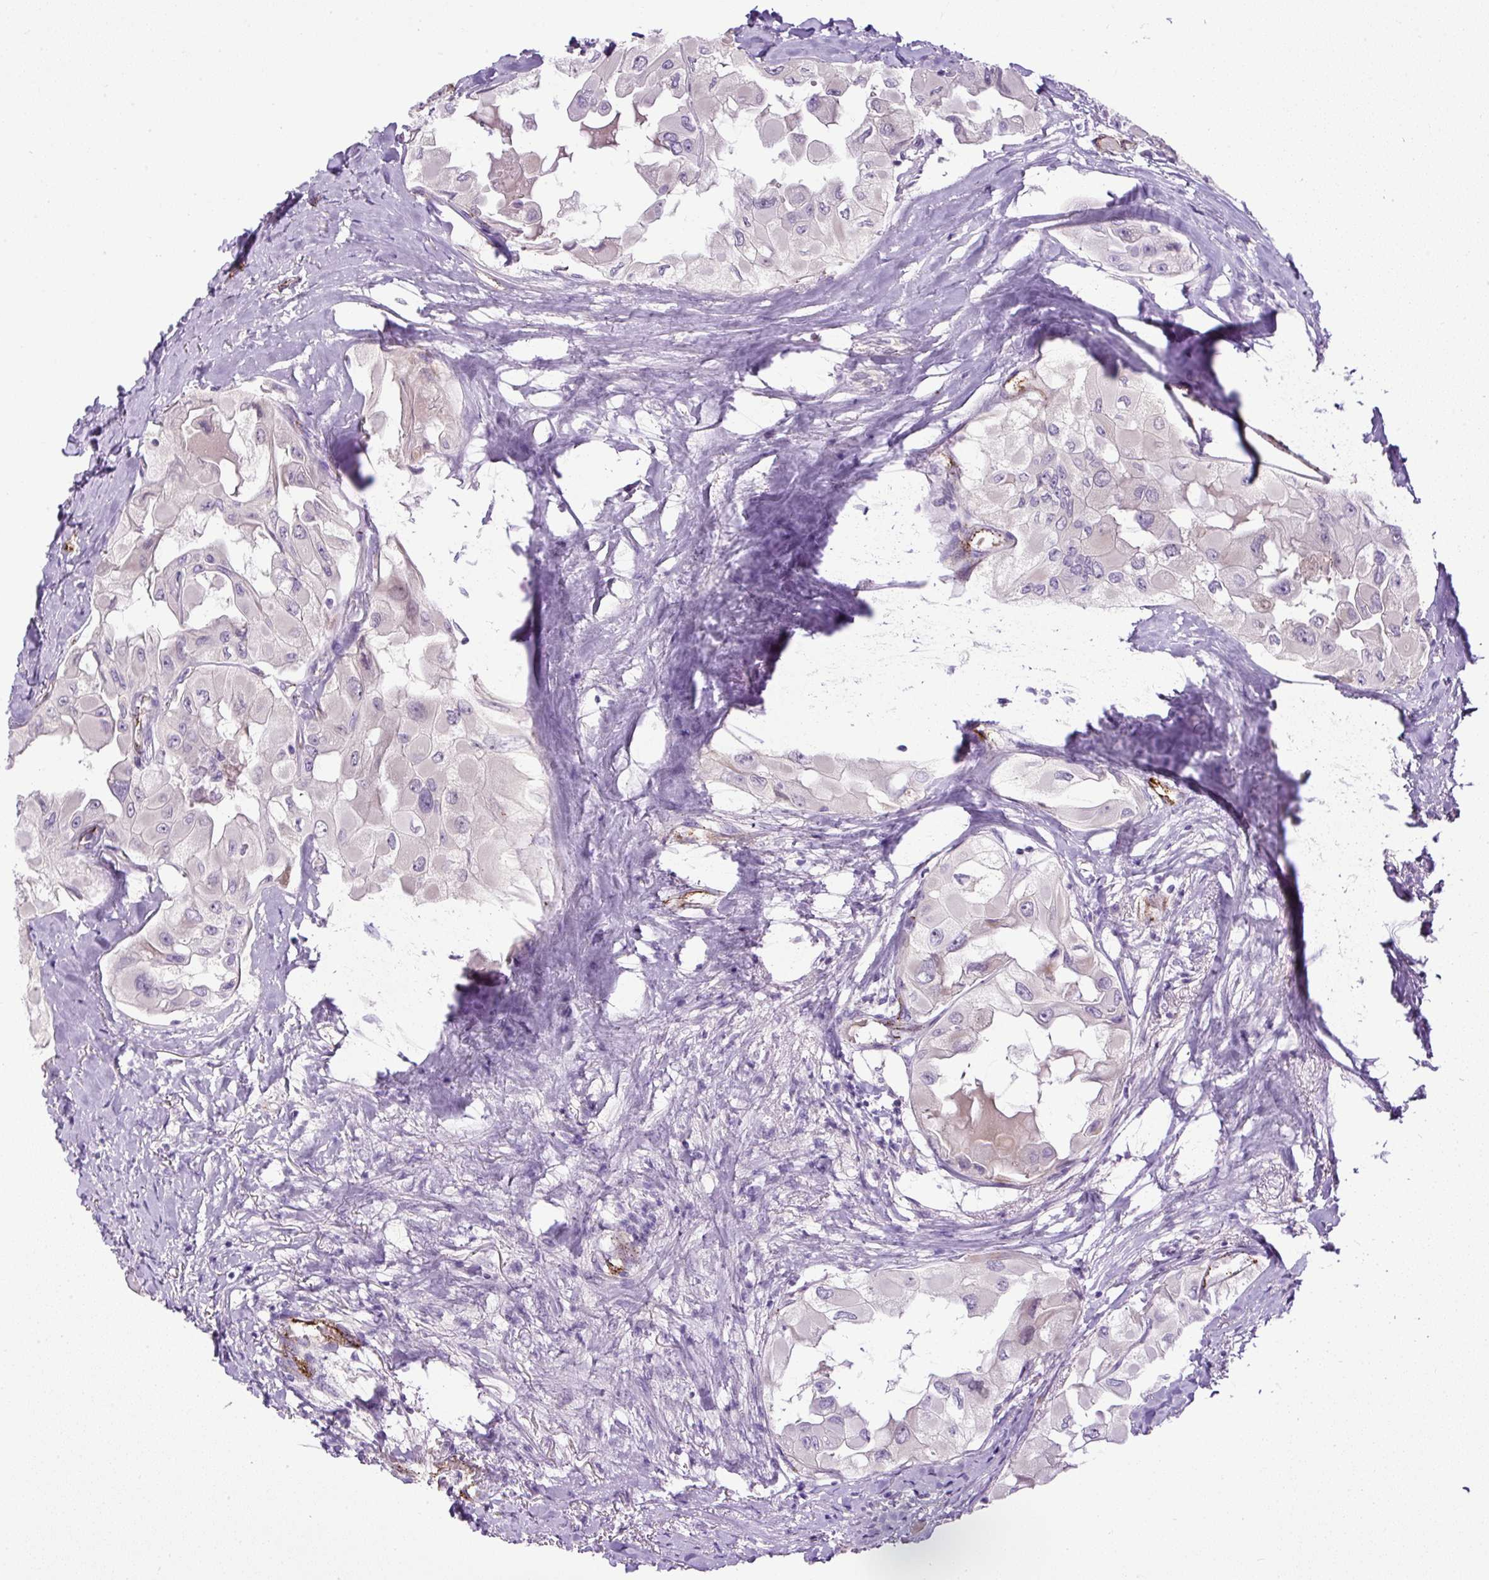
{"staining": {"intensity": "negative", "quantity": "none", "location": "none"}, "tissue": "thyroid cancer", "cell_type": "Tumor cells", "image_type": "cancer", "snomed": [{"axis": "morphology", "description": "Normal tissue, NOS"}, {"axis": "morphology", "description": "Papillary adenocarcinoma, NOS"}, {"axis": "topography", "description": "Thyroid gland"}], "caption": "DAB (3,3'-diaminobenzidine) immunohistochemical staining of thyroid cancer (papillary adenocarcinoma) shows no significant positivity in tumor cells. The staining is performed using DAB (3,3'-diaminobenzidine) brown chromogen with nuclei counter-stained in using hematoxylin.", "gene": "LEFTY2", "patient": {"sex": "female", "age": 59}}